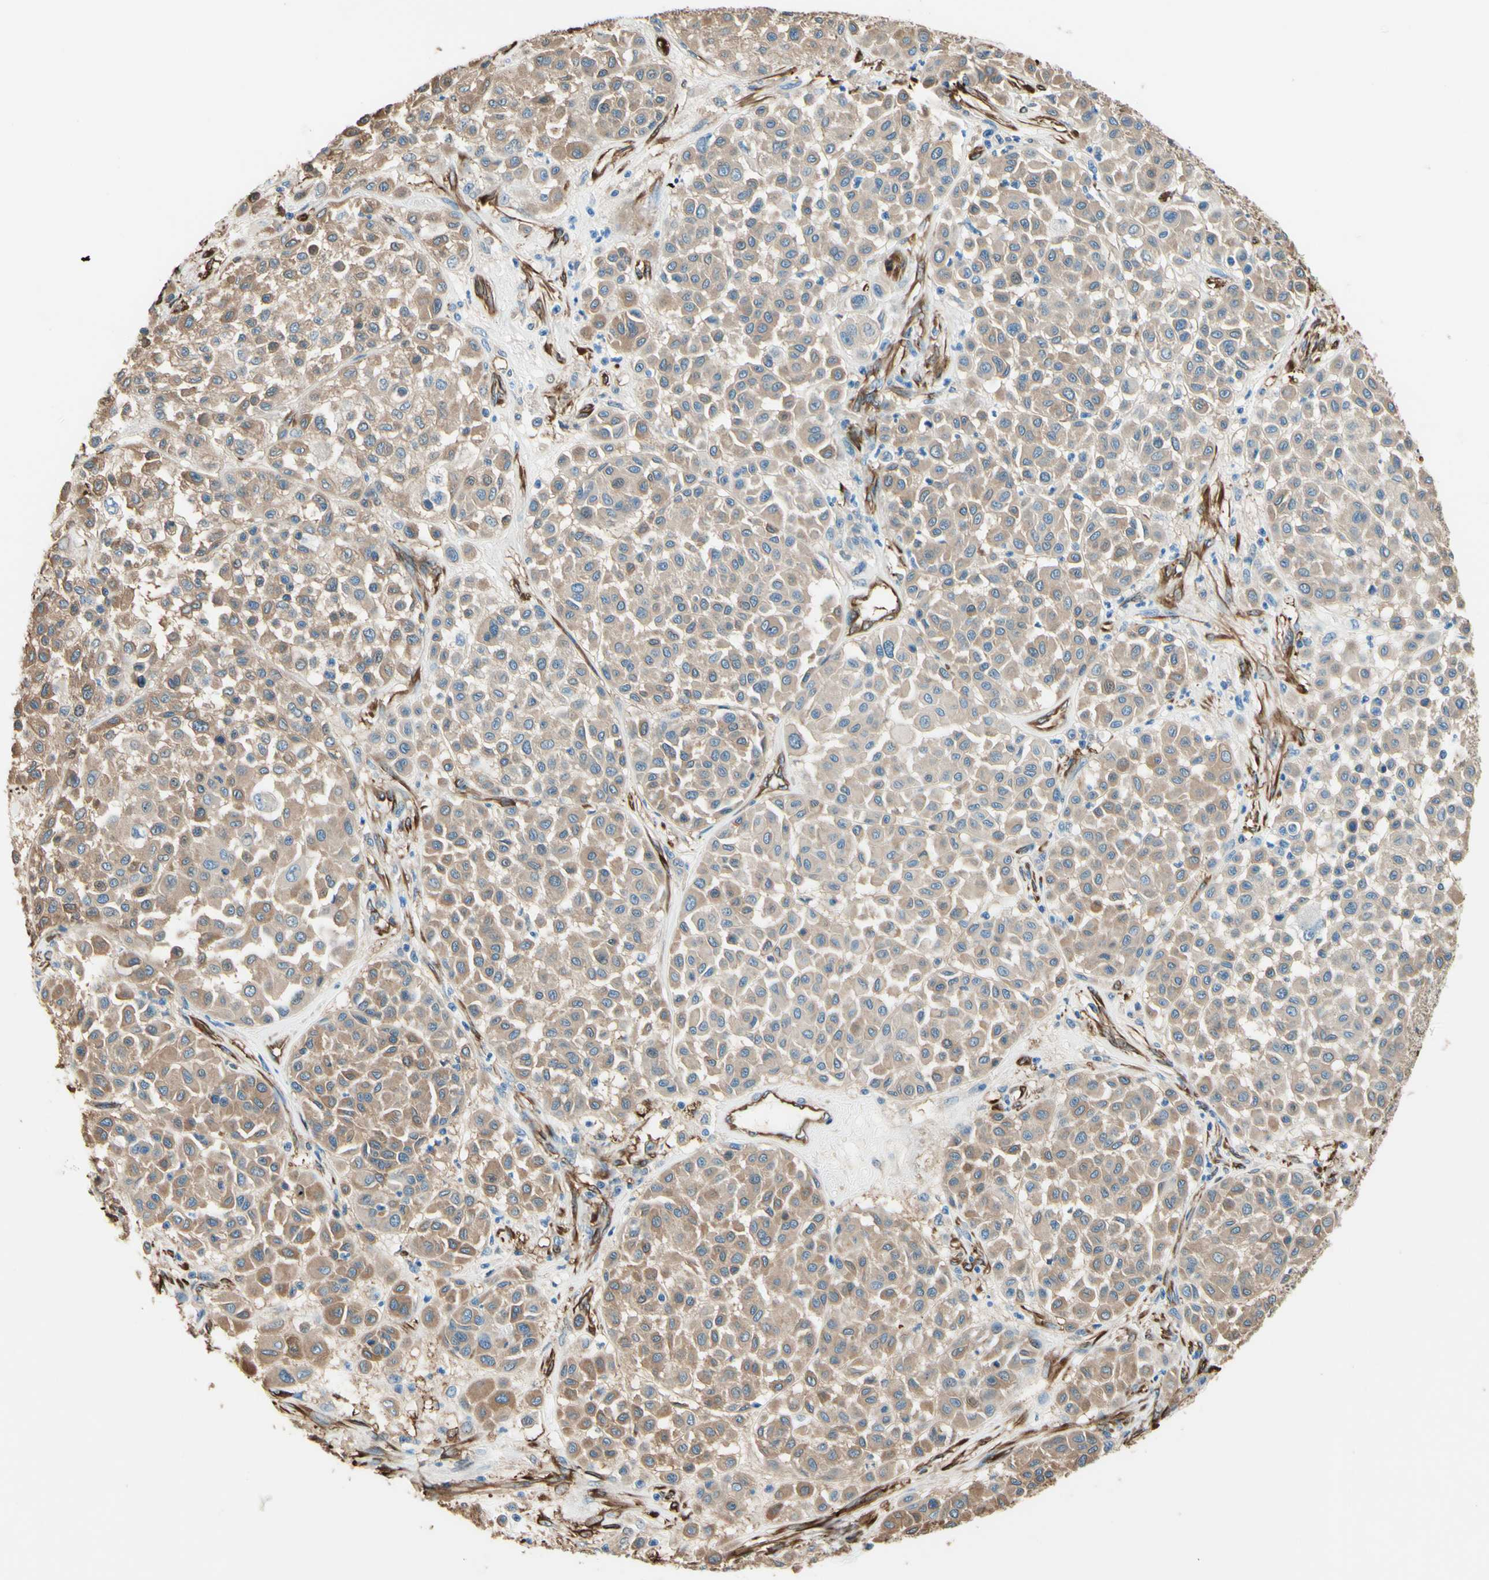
{"staining": {"intensity": "moderate", "quantity": ">75%", "location": "cytoplasmic/membranous"}, "tissue": "melanoma", "cell_type": "Tumor cells", "image_type": "cancer", "snomed": [{"axis": "morphology", "description": "Malignant melanoma, Metastatic site"}, {"axis": "topography", "description": "Soft tissue"}], "caption": "Brown immunohistochemical staining in human melanoma demonstrates moderate cytoplasmic/membranous expression in approximately >75% of tumor cells. (Brightfield microscopy of DAB IHC at high magnification).", "gene": "DPYSL3", "patient": {"sex": "male", "age": 41}}